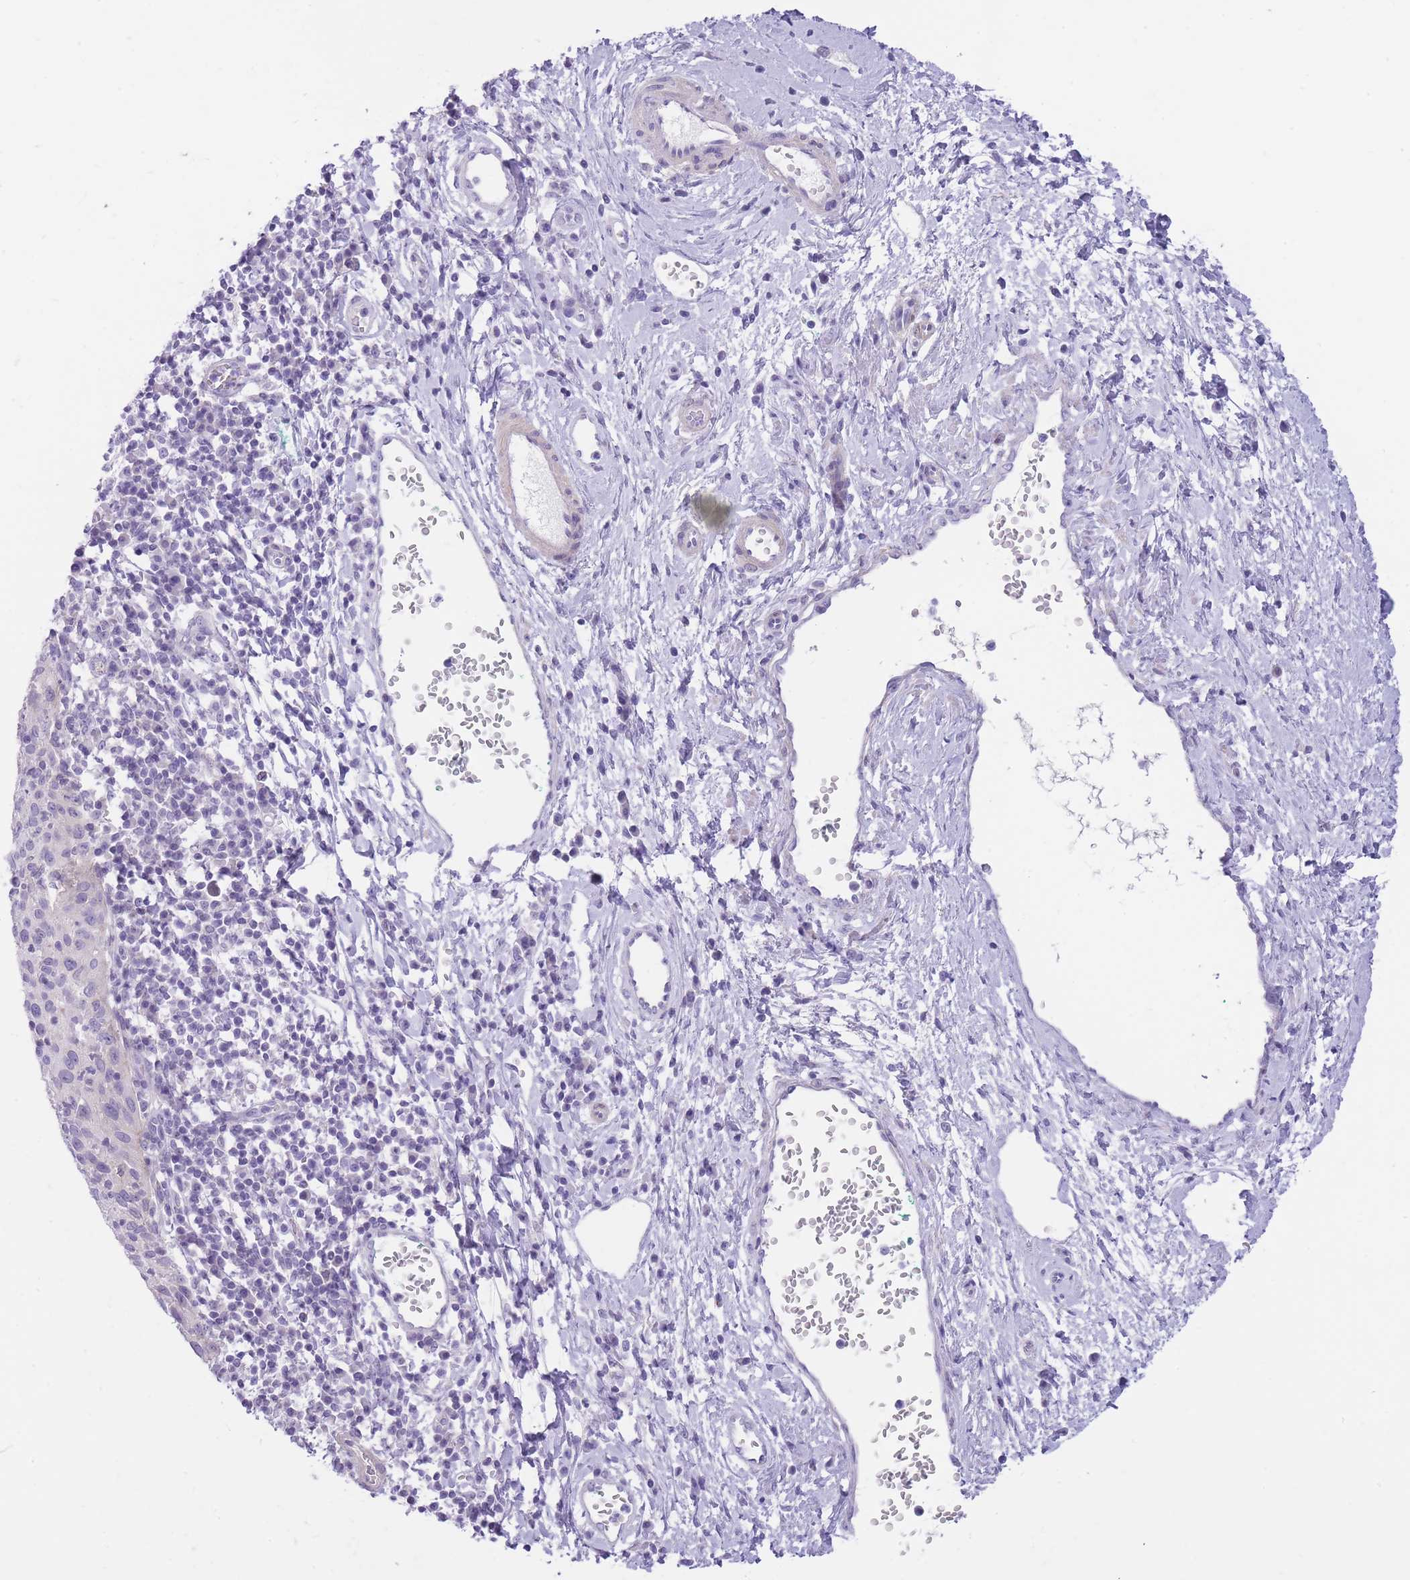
{"staining": {"intensity": "weak", "quantity": "<25%", "location": "cytoplasmic/membranous"}, "tissue": "cervical cancer", "cell_type": "Tumor cells", "image_type": "cancer", "snomed": [{"axis": "morphology", "description": "Squamous cell carcinoma, NOS"}, {"axis": "topography", "description": "Cervix"}], "caption": "This photomicrograph is of cervical squamous cell carcinoma stained with immunohistochemistry (IHC) to label a protein in brown with the nuclei are counter-stained blue. There is no staining in tumor cells. Brightfield microscopy of IHC stained with DAB (brown) and hematoxylin (blue), captured at high magnification.", "gene": "OR11H12", "patient": {"sex": "female", "age": 30}}